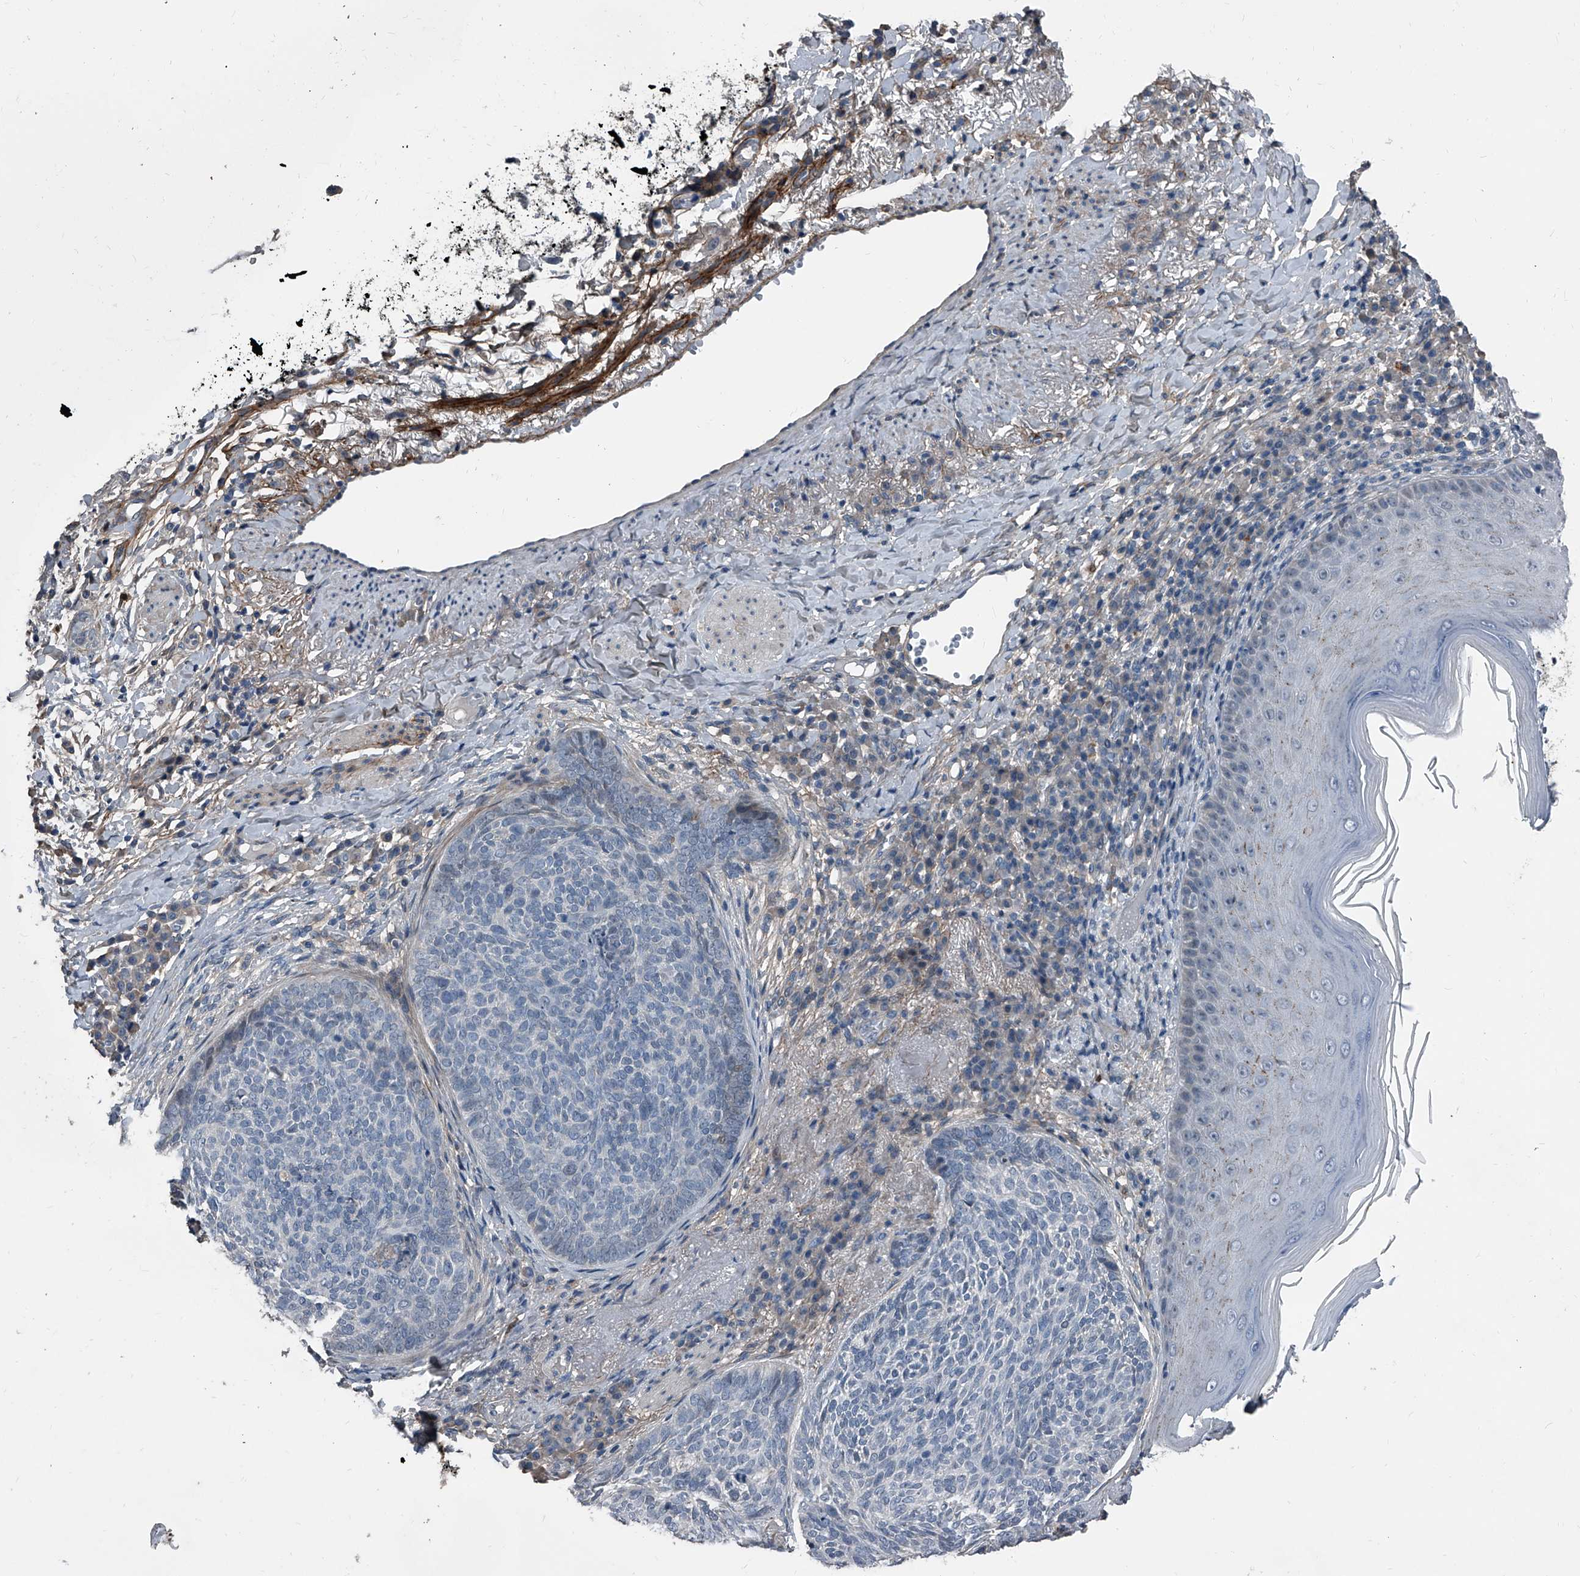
{"staining": {"intensity": "negative", "quantity": "none", "location": "none"}, "tissue": "skin cancer", "cell_type": "Tumor cells", "image_type": "cancer", "snomed": [{"axis": "morphology", "description": "Basal cell carcinoma"}, {"axis": "topography", "description": "Skin"}], "caption": "Histopathology image shows no protein staining in tumor cells of skin cancer (basal cell carcinoma) tissue.", "gene": "PHACTR1", "patient": {"sex": "male", "age": 85}}